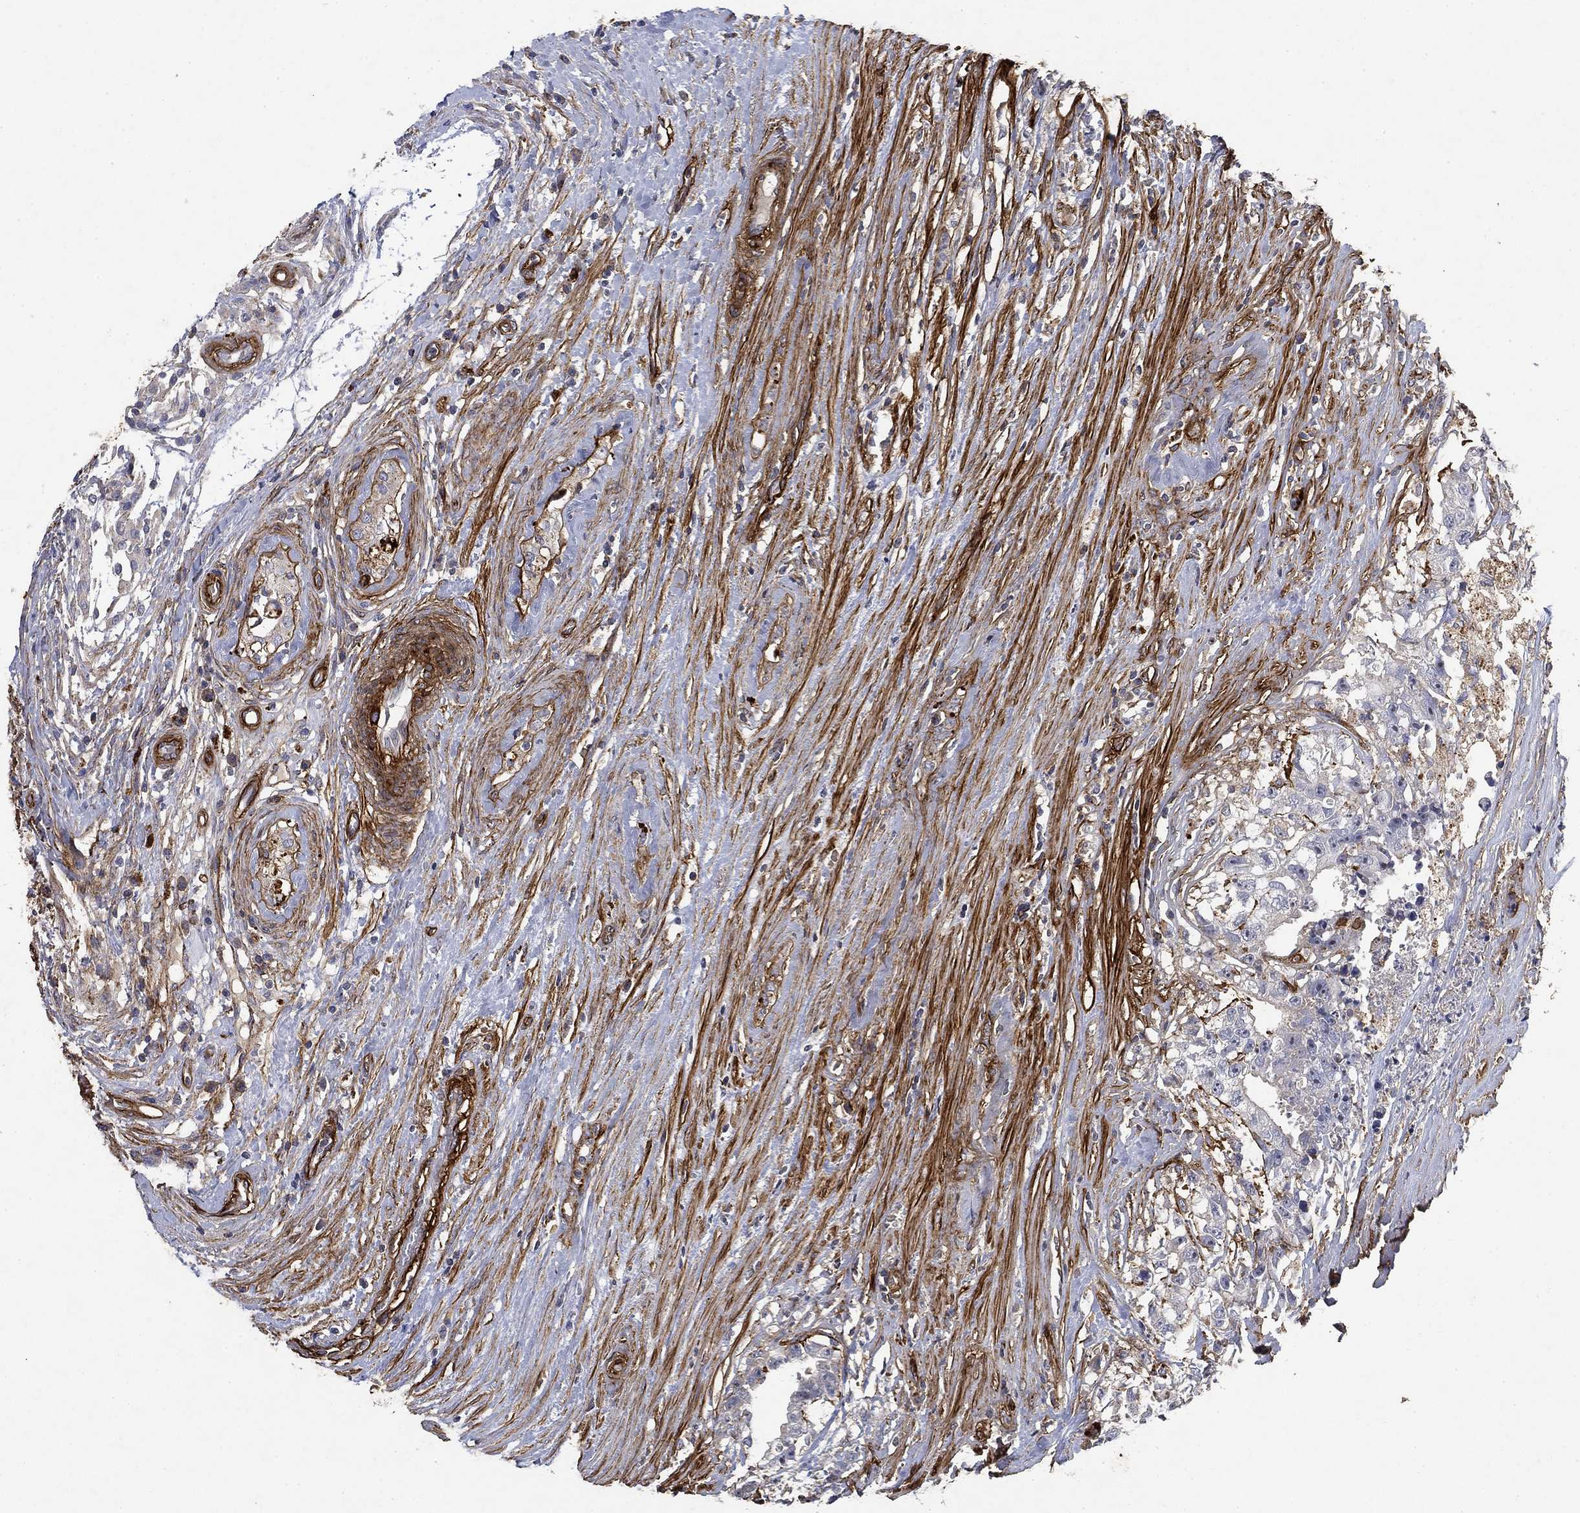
{"staining": {"intensity": "negative", "quantity": "none", "location": "none"}, "tissue": "testis cancer", "cell_type": "Tumor cells", "image_type": "cancer", "snomed": [{"axis": "morphology", "description": "Seminoma, NOS"}, {"axis": "morphology", "description": "Carcinoma, Embryonal, NOS"}, {"axis": "topography", "description": "Testis"}], "caption": "Immunohistochemical staining of testis cancer (embryonal carcinoma) displays no significant expression in tumor cells.", "gene": "COL4A2", "patient": {"sex": "male", "age": 41}}